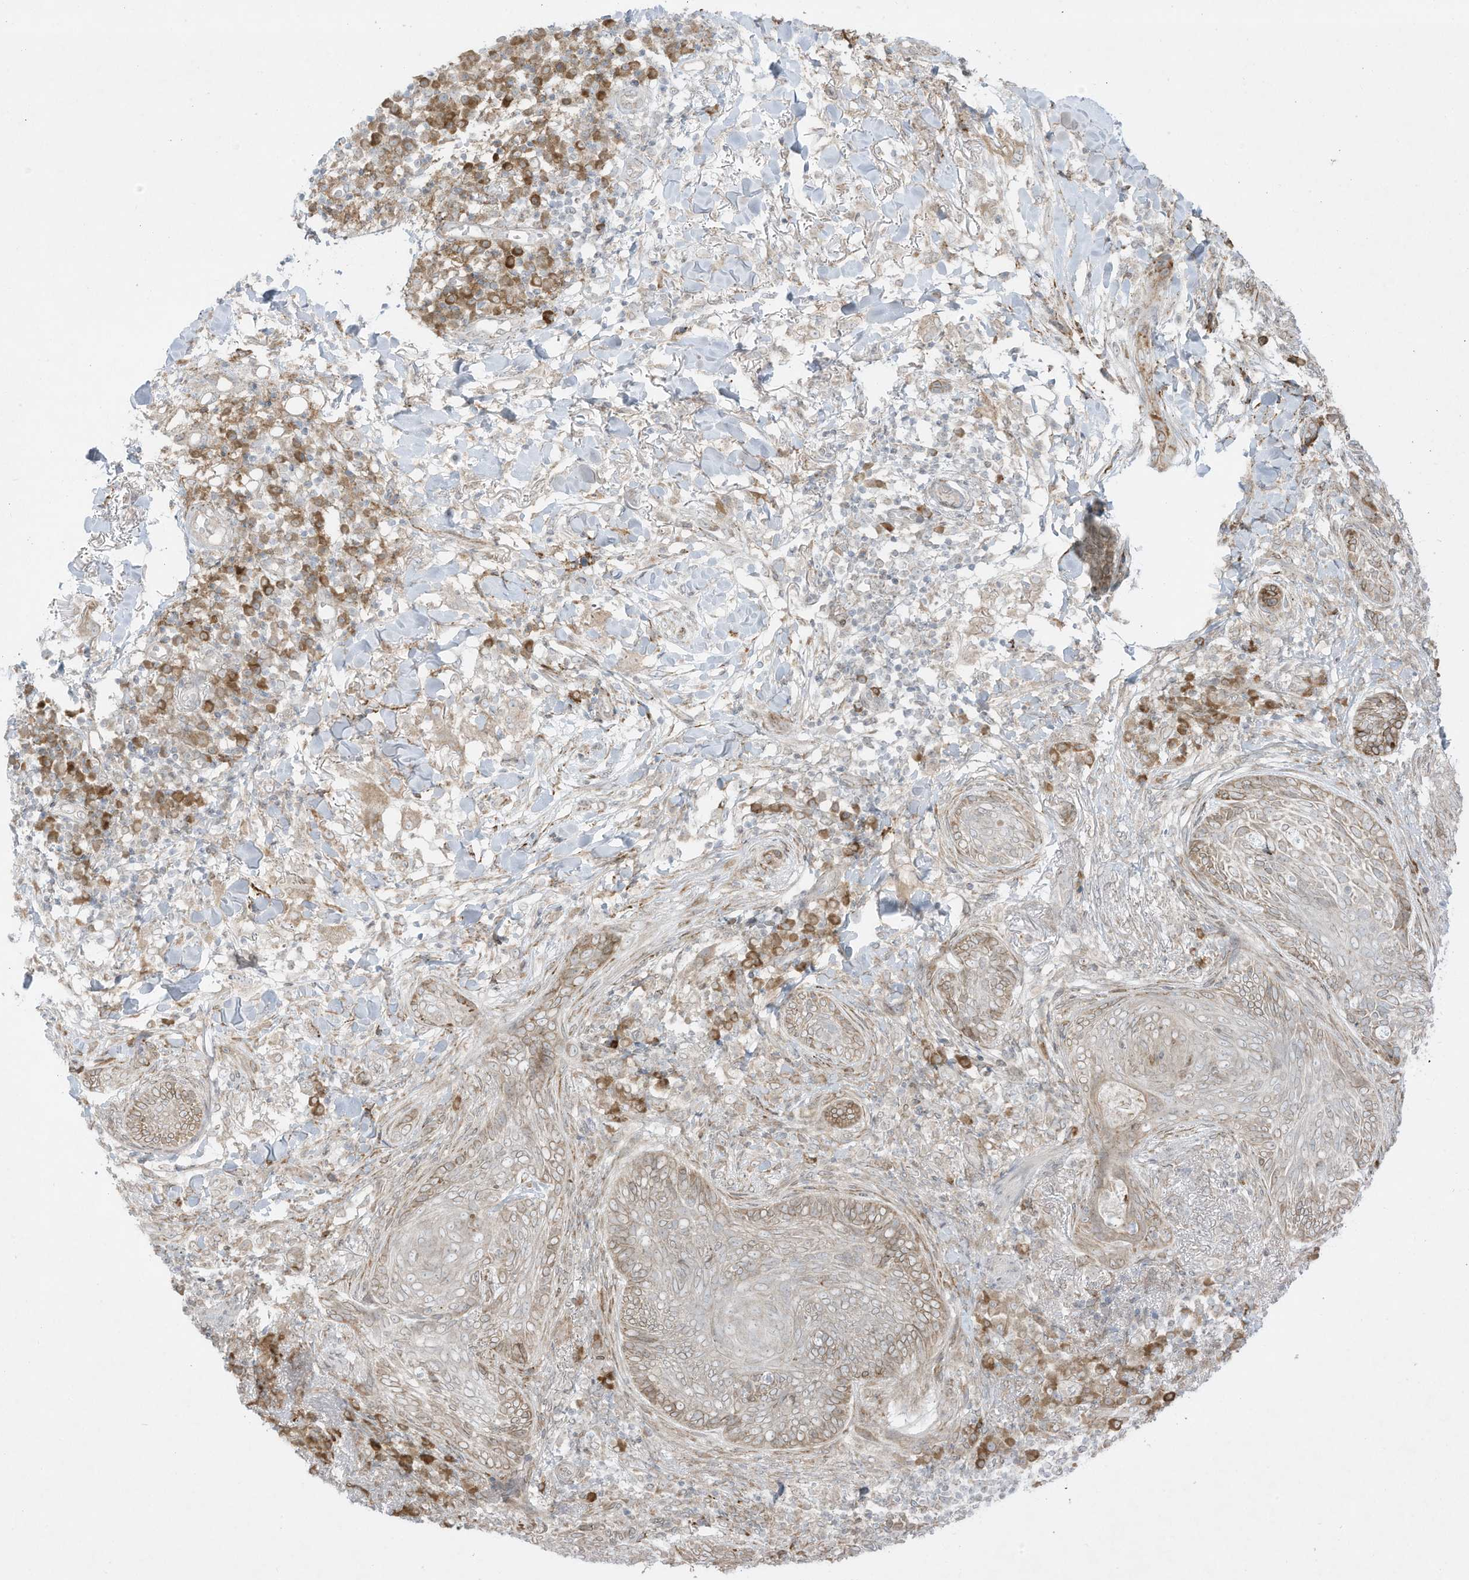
{"staining": {"intensity": "weak", "quantity": "<25%", "location": "cytoplasmic/membranous"}, "tissue": "skin cancer", "cell_type": "Tumor cells", "image_type": "cancer", "snomed": [{"axis": "morphology", "description": "Basal cell carcinoma"}, {"axis": "topography", "description": "Skin"}], "caption": "High magnification brightfield microscopy of skin cancer (basal cell carcinoma) stained with DAB (brown) and counterstained with hematoxylin (blue): tumor cells show no significant staining.", "gene": "PTK6", "patient": {"sex": "male", "age": 85}}